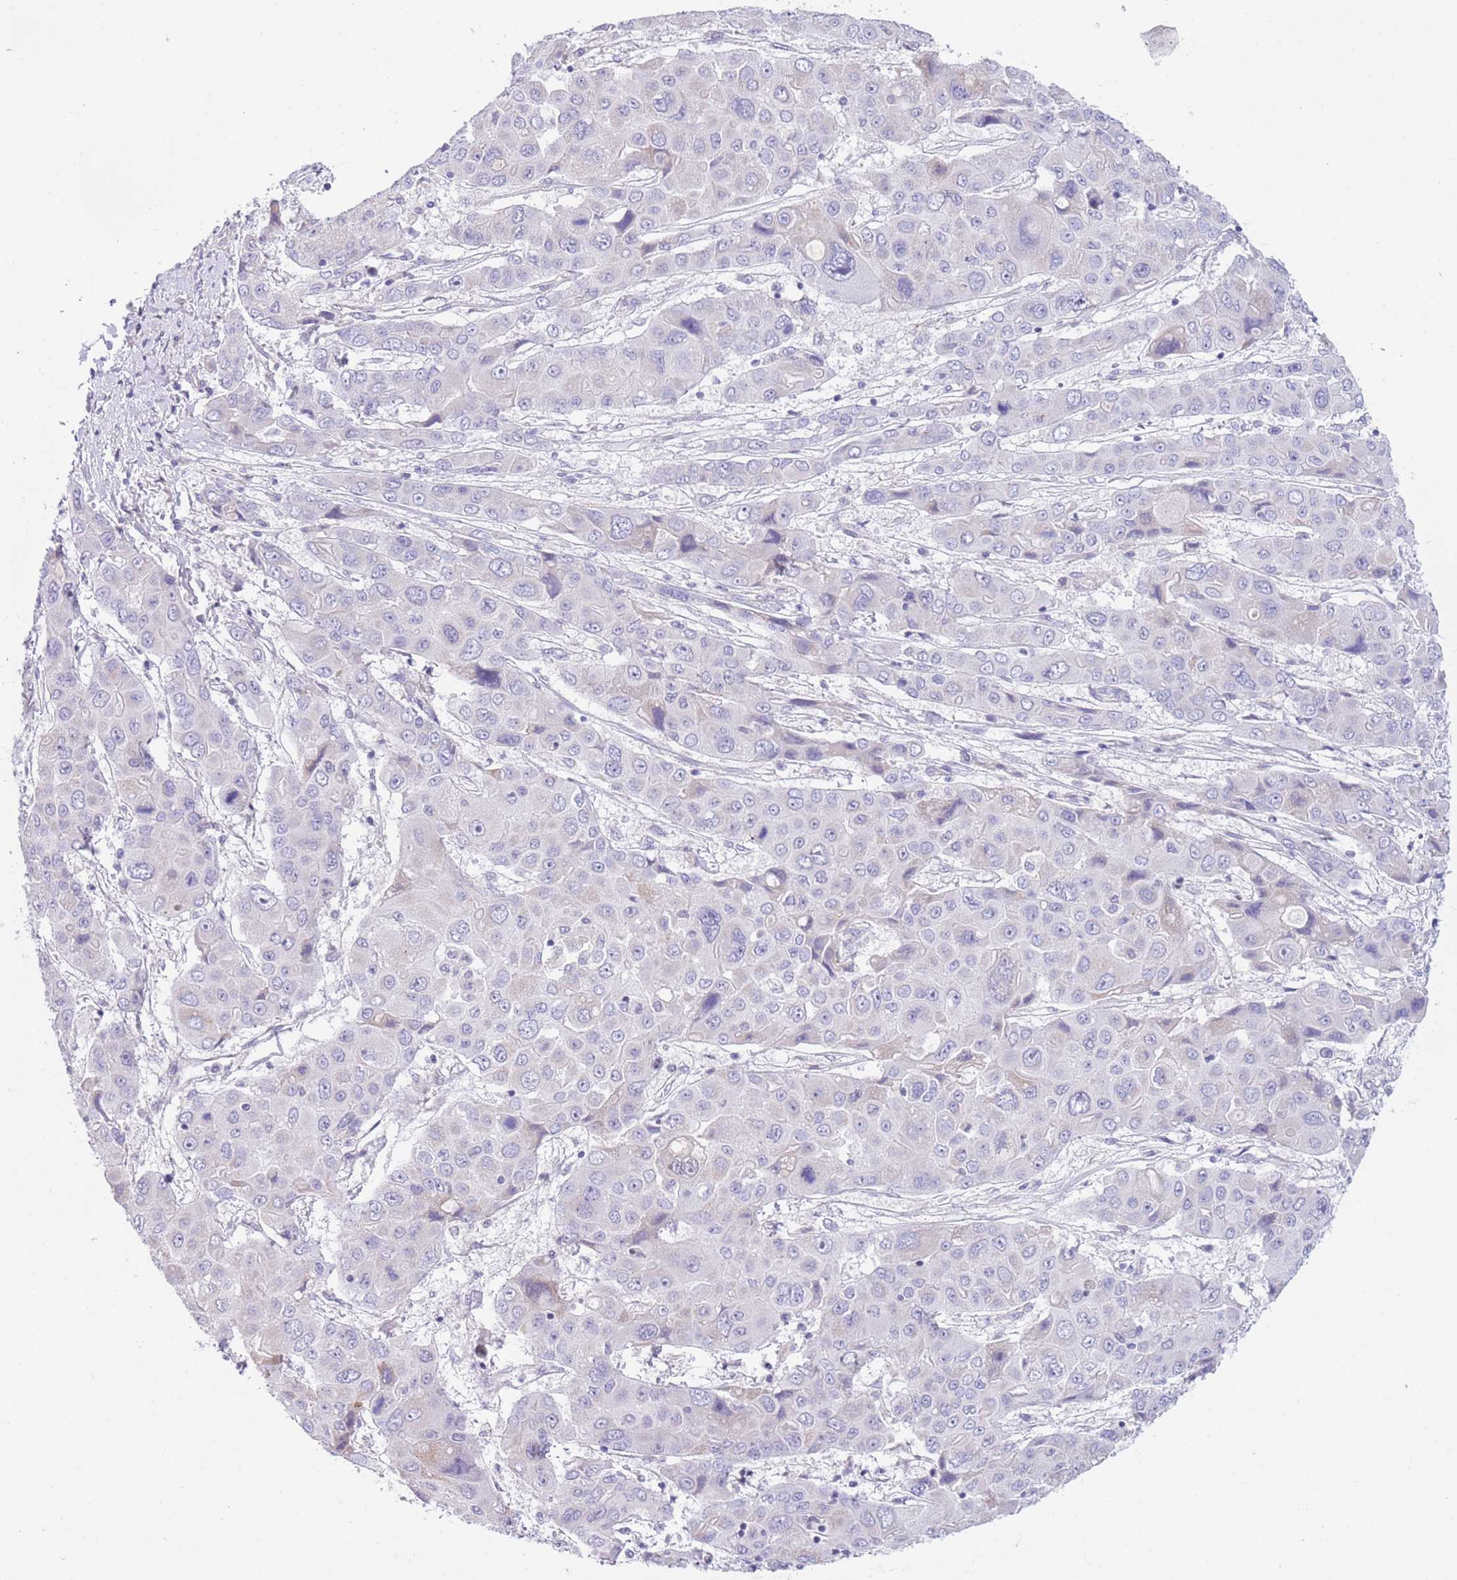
{"staining": {"intensity": "negative", "quantity": "none", "location": "none"}, "tissue": "liver cancer", "cell_type": "Tumor cells", "image_type": "cancer", "snomed": [{"axis": "morphology", "description": "Cholangiocarcinoma"}, {"axis": "topography", "description": "Liver"}], "caption": "A photomicrograph of liver cancer (cholangiocarcinoma) stained for a protein displays no brown staining in tumor cells.", "gene": "NET1", "patient": {"sex": "male", "age": 67}}